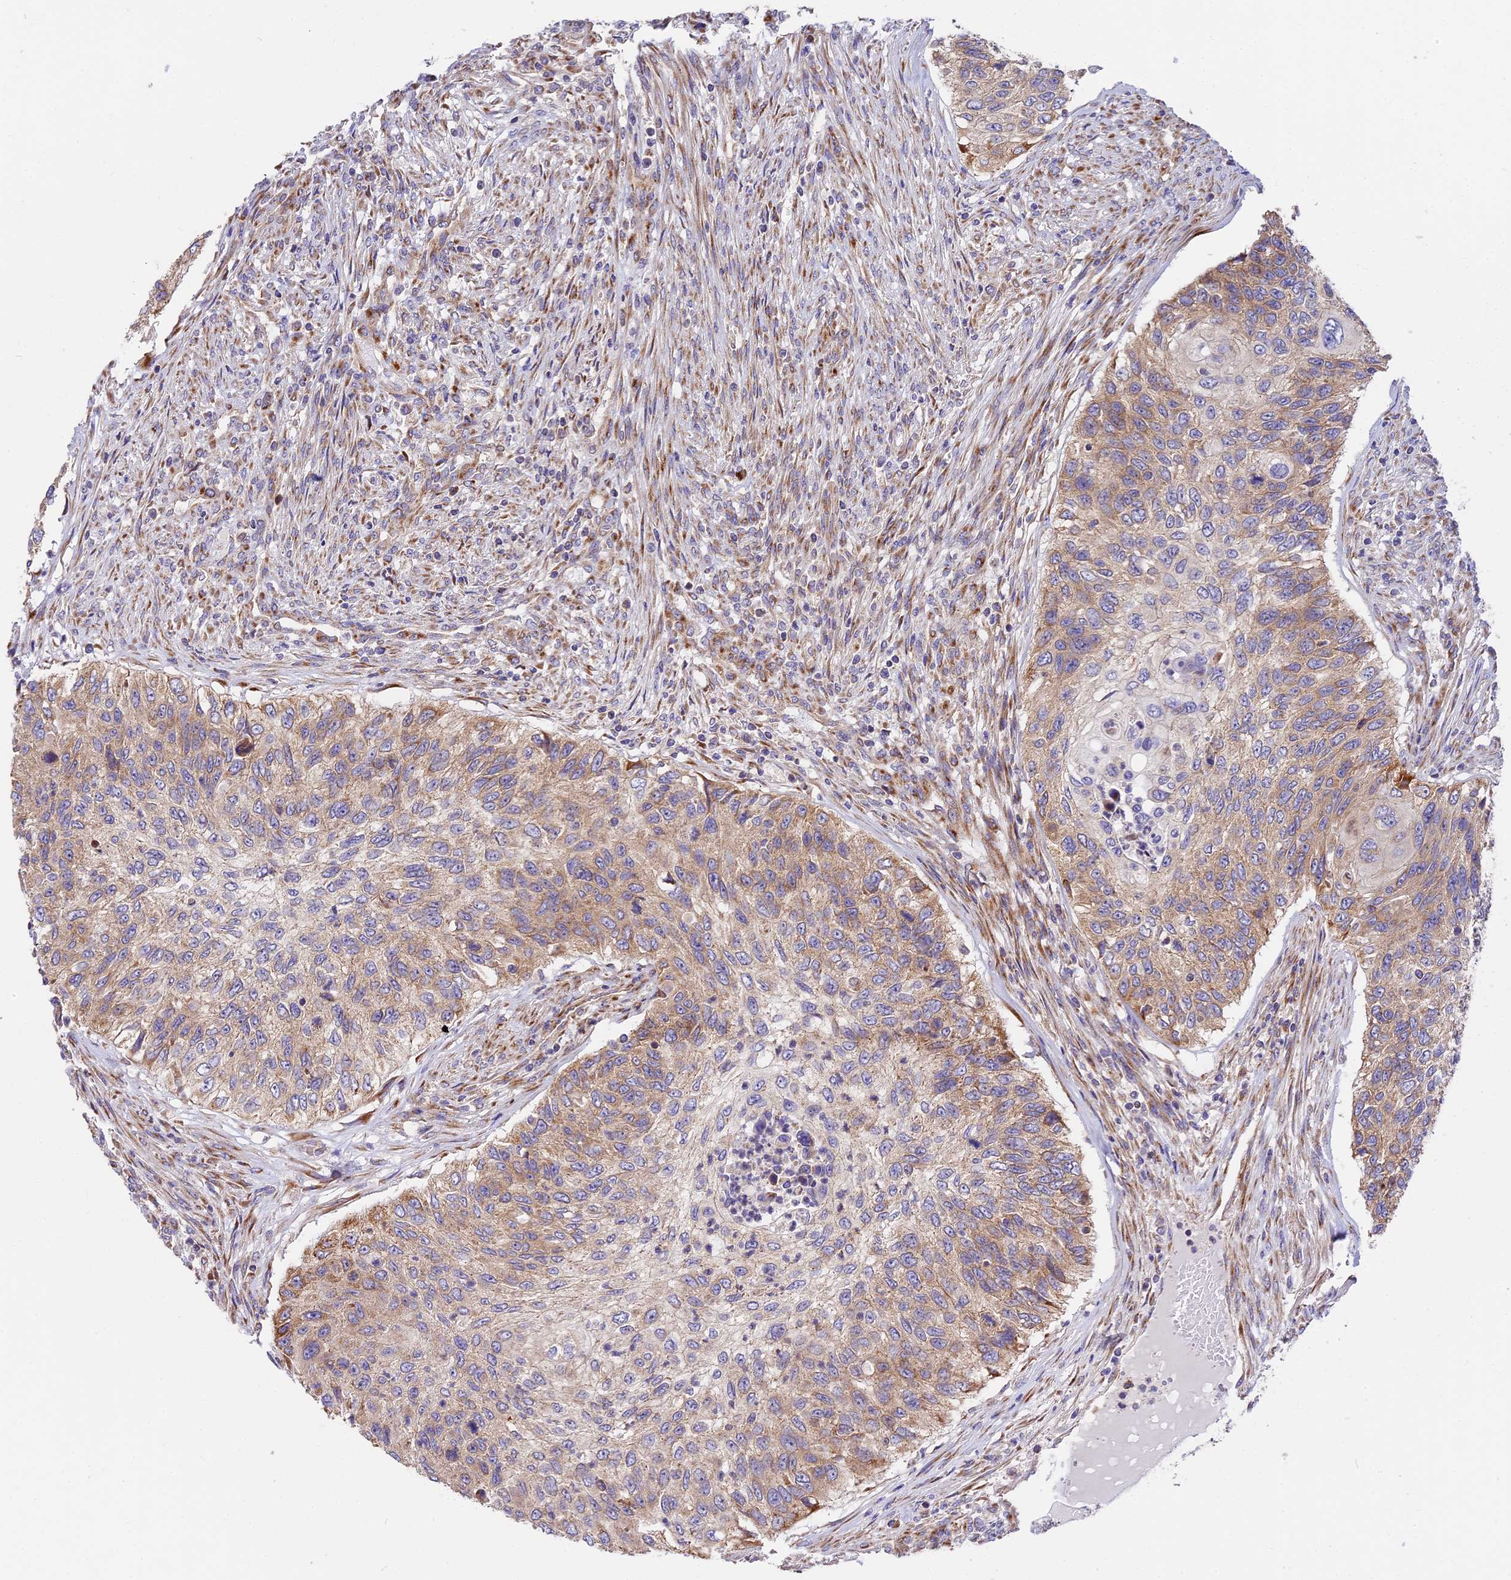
{"staining": {"intensity": "moderate", "quantity": "25%-75%", "location": "cytoplasmic/membranous"}, "tissue": "urothelial cancer", "cell_type": "Tumor cells", "image_type": "cancer", "snomed": [{"axis": "morphology", "description": "Urothelial carcinoma, High grade"}, {"axis": "topography", "description": "Urinary bladder"}], "caption": "This micrograph shows urothelial cancer stained with immunohistochemistry to label a protein in brown. The cytoplasmic/membranous of tumor cells show moderate positivity for the protein. Nuclei are counter-stained blue.", "gene": "MRAS", "patient": {"sex": "female", "age": 60}}